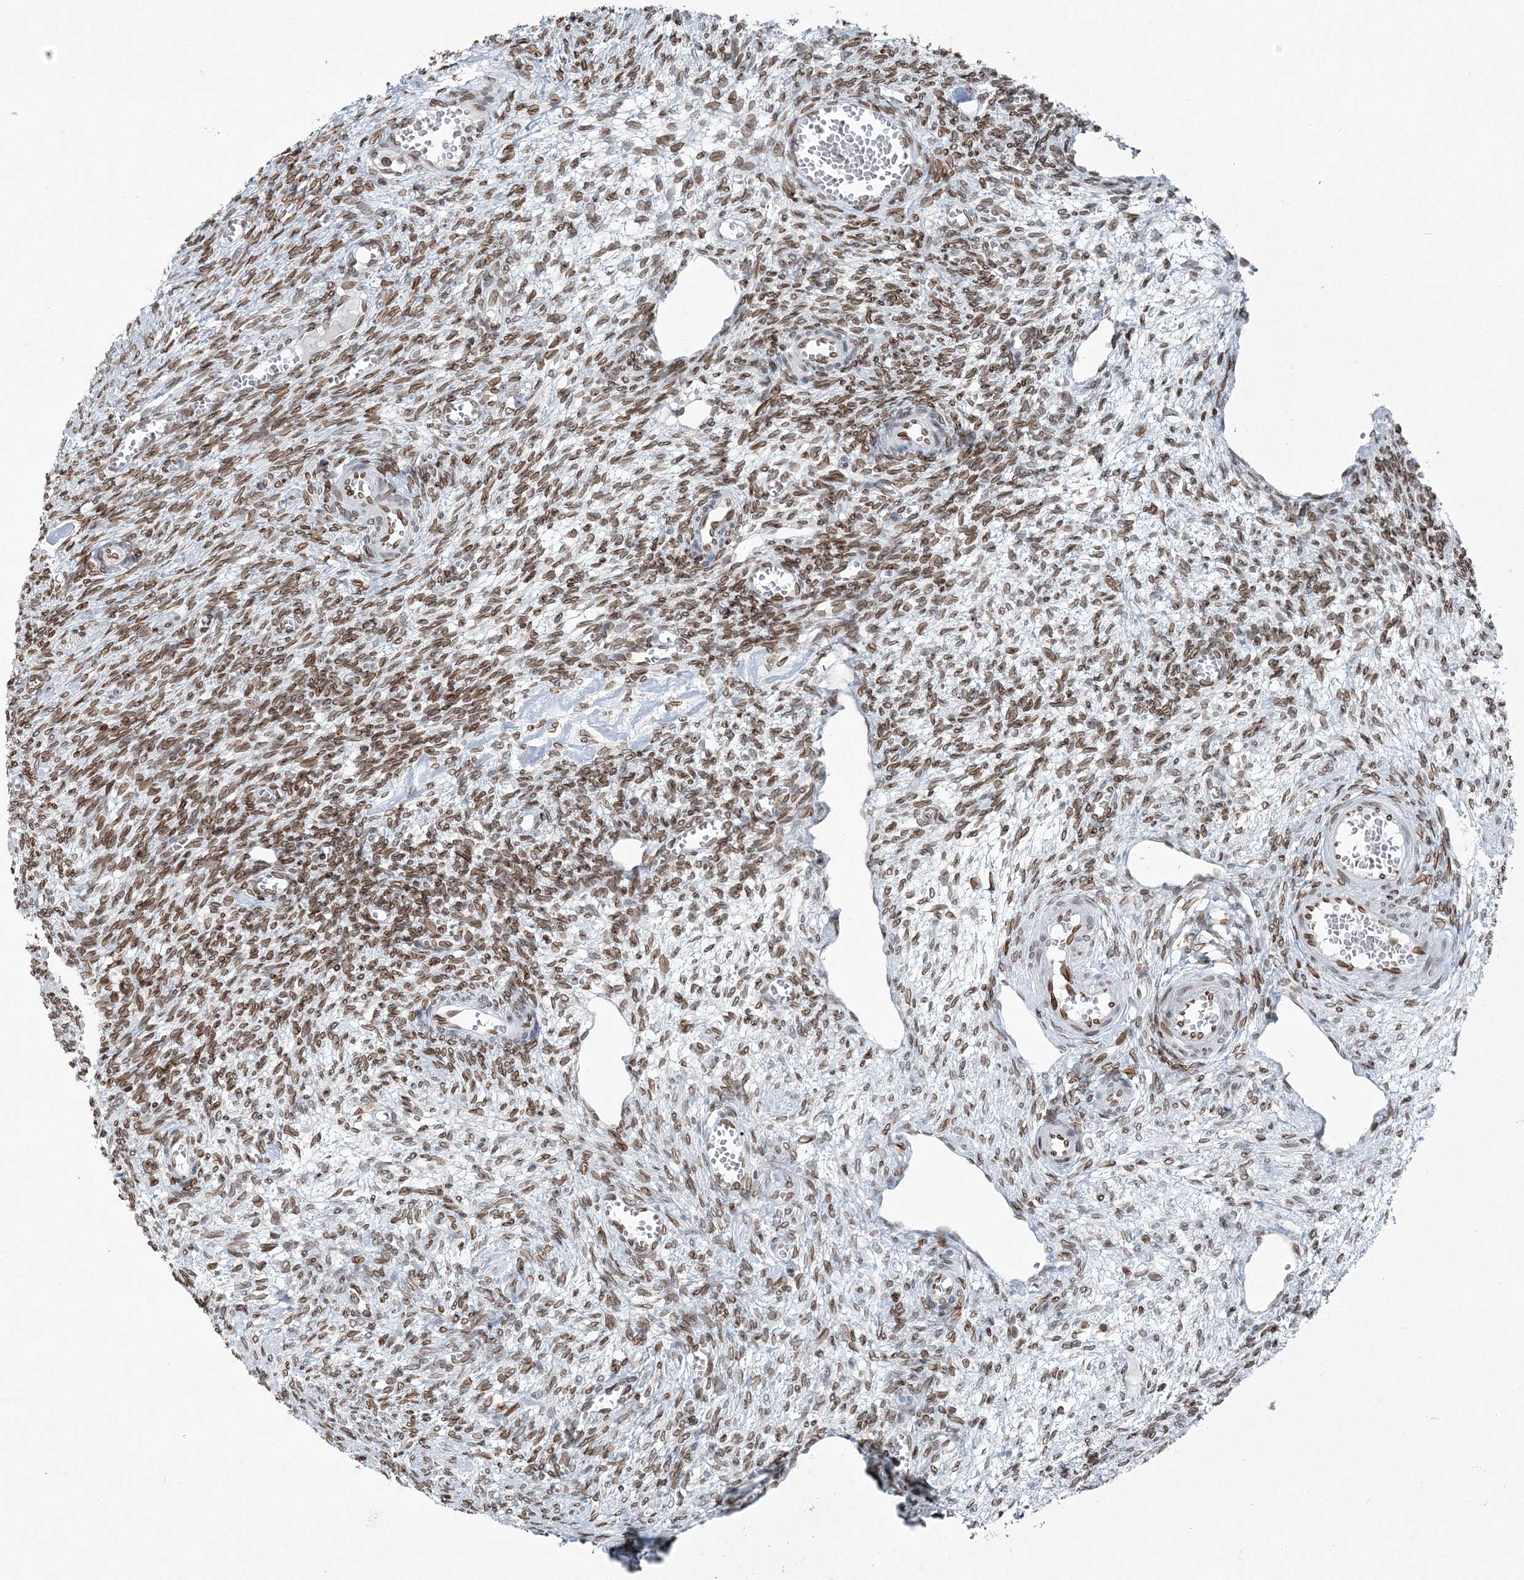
{"staining": {"intensity": "moderate", "quantity": ">75%", "location": "cytoplasmic/membranous,nuclear"}, "tissue": "ovary", "cell_type": "Ovarian stroma cells", "image_type": "normal", "snomed": [{"axis": "morphology", "description": "Normal tissue, NOS"}, {"axis": "topography", "description": "Ovary"}], "caption": "Immunohistochemistry (DAB (3,3'-diaminobenzidine)) staining of benign ovary exhibits moderate cytoplasmic/membranous,nuclear protein expression in about >75% of ovarian stroma cells.", "gene": "GJD4", "patient": {"sex": "female", "age": 27}}